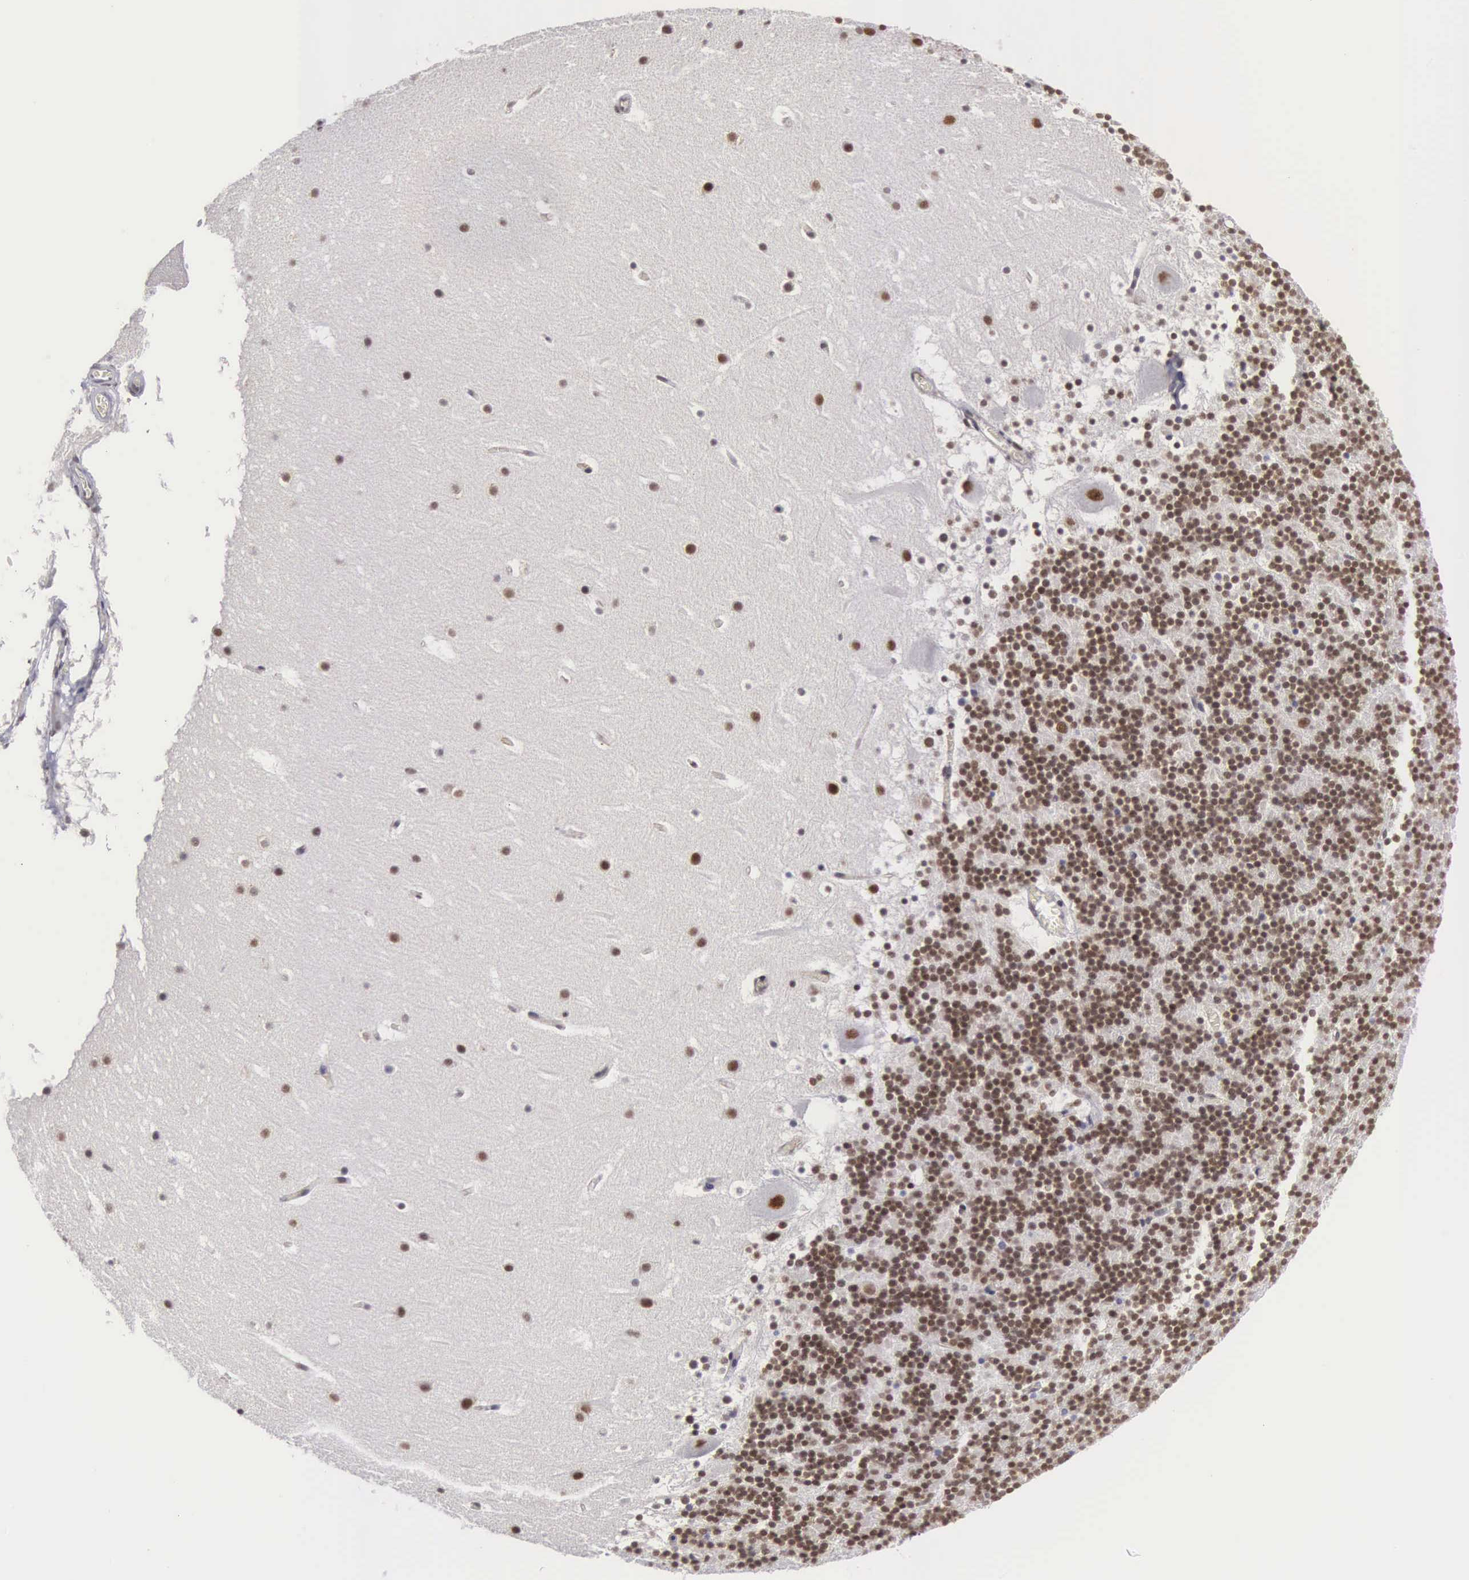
{"staining": {"intensity": "strong", "quantity": ">75%", "location": "nuclear"}, "tissue": "cerebellum", "cell_type": "Cells in granular layer", "image_type": "normal", "snomed": [{"axis": "morphology", "description": "Normal tissue, NOS"}, {"axis": "topography", "description": "Cerebellum"}], "caption": "Immunohistochemistry staining of normal cerebellum, which shows high levels of strong nuclear staining in about >75% of cells in granular layer indicating strong nuclear protein expression. The staining was performed using DAB (3,3'-diaminobenzidine) (brown) for protein detection and nuclei were counterstained in hematoxylin (blue).", "gene": "MORC2", "patient": {"sex": "male", "age": 45}}